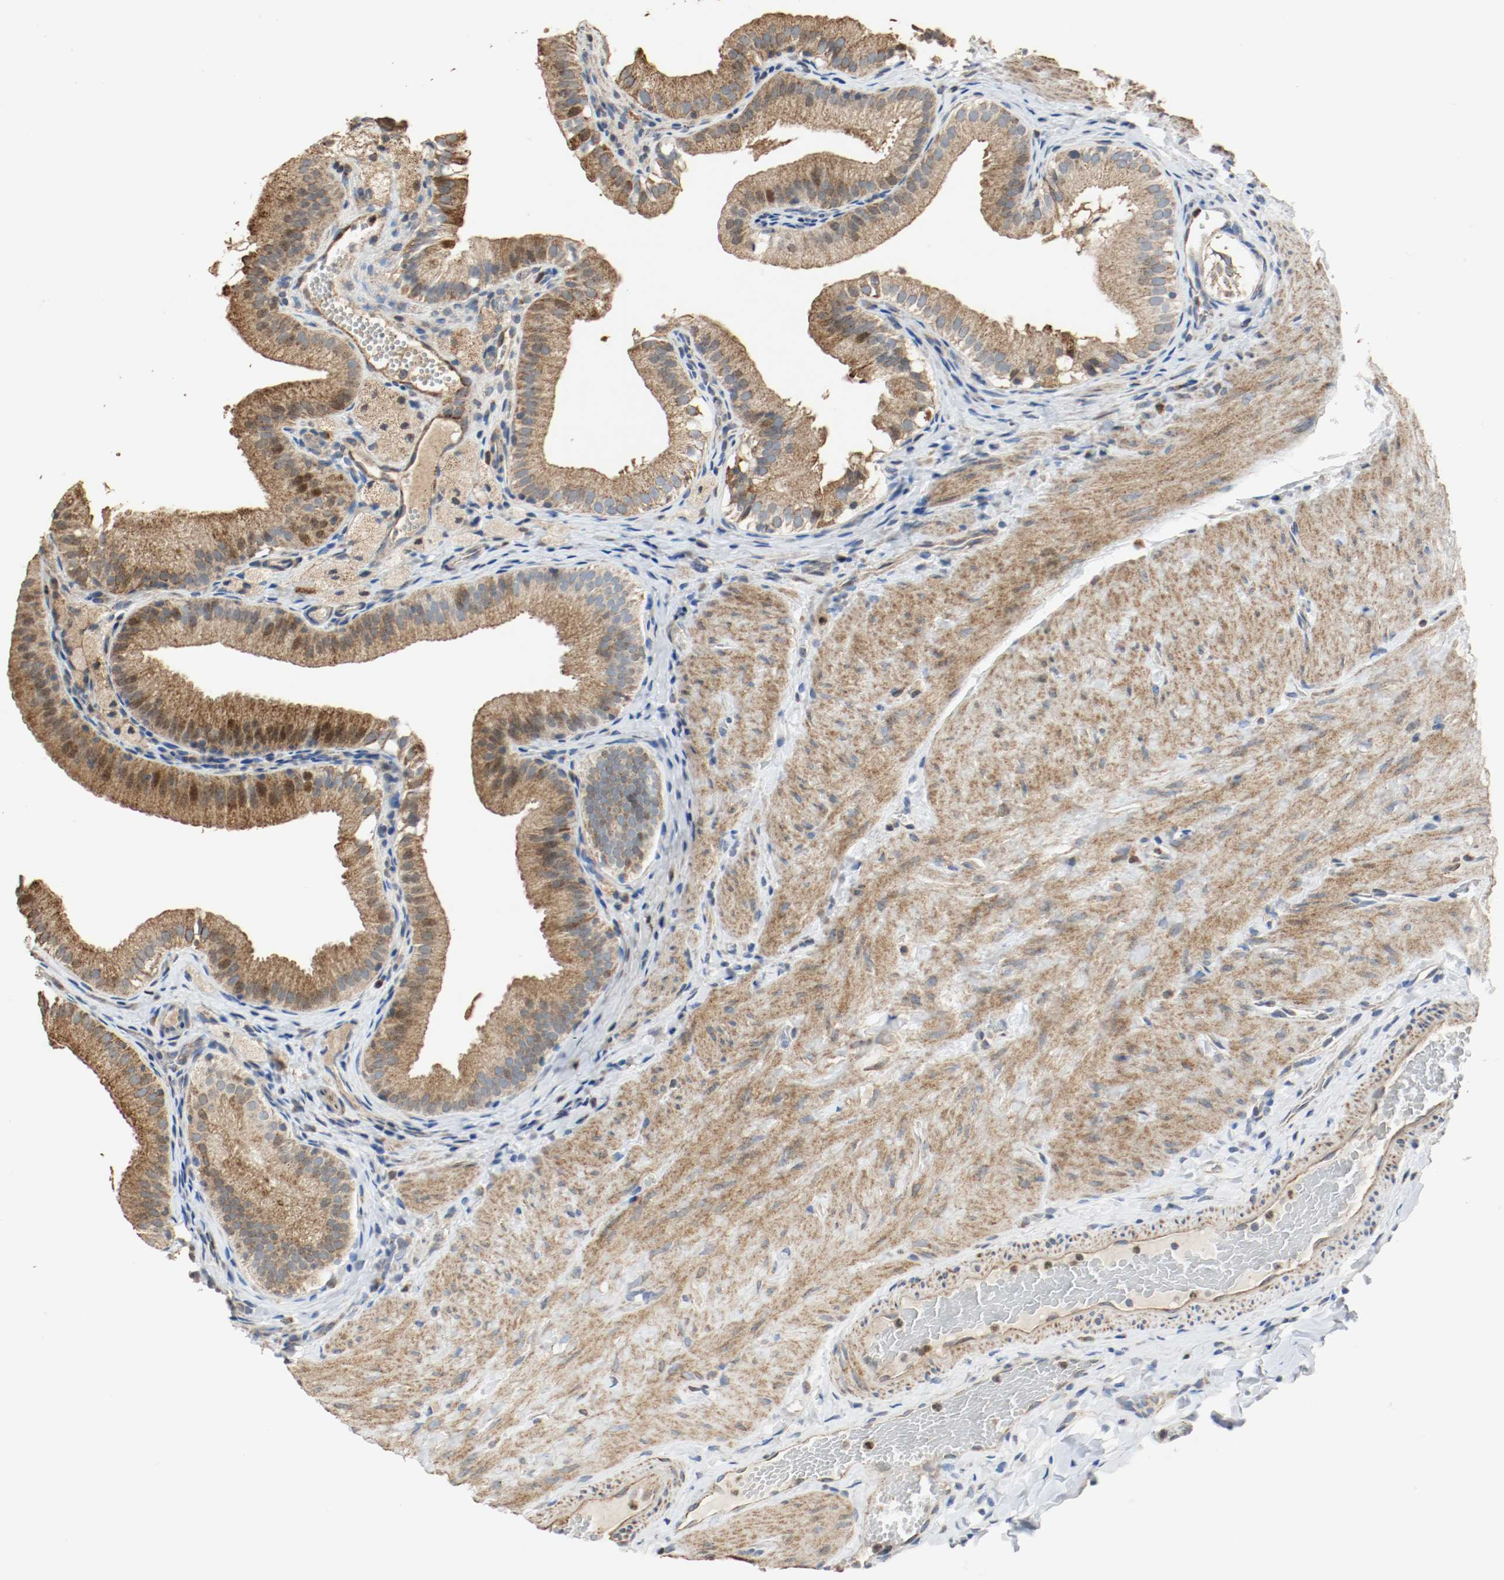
{"staining": {"intensity": "moderate", "quantity": ">75%", "location": "cytoplasmic/membranous,nuclear"}, "tissue": "gallbladder", "cell_type": "Glandular cells", "image_type": "normal", "snomed": [{"axis": "morphology", "description": "Normal tissue, NOS"}, {"axis": "topography", "description": "Gallbladder"}], "caption": "Immunohistochemical staining of normal gallbladder shows medium levels of moderate cytoplasmic/membranous,nuclear expression in approximately >75% of glandular cells.", "gene": "ALDH4A1", "patient": {"sex": "female", "age": 24}}